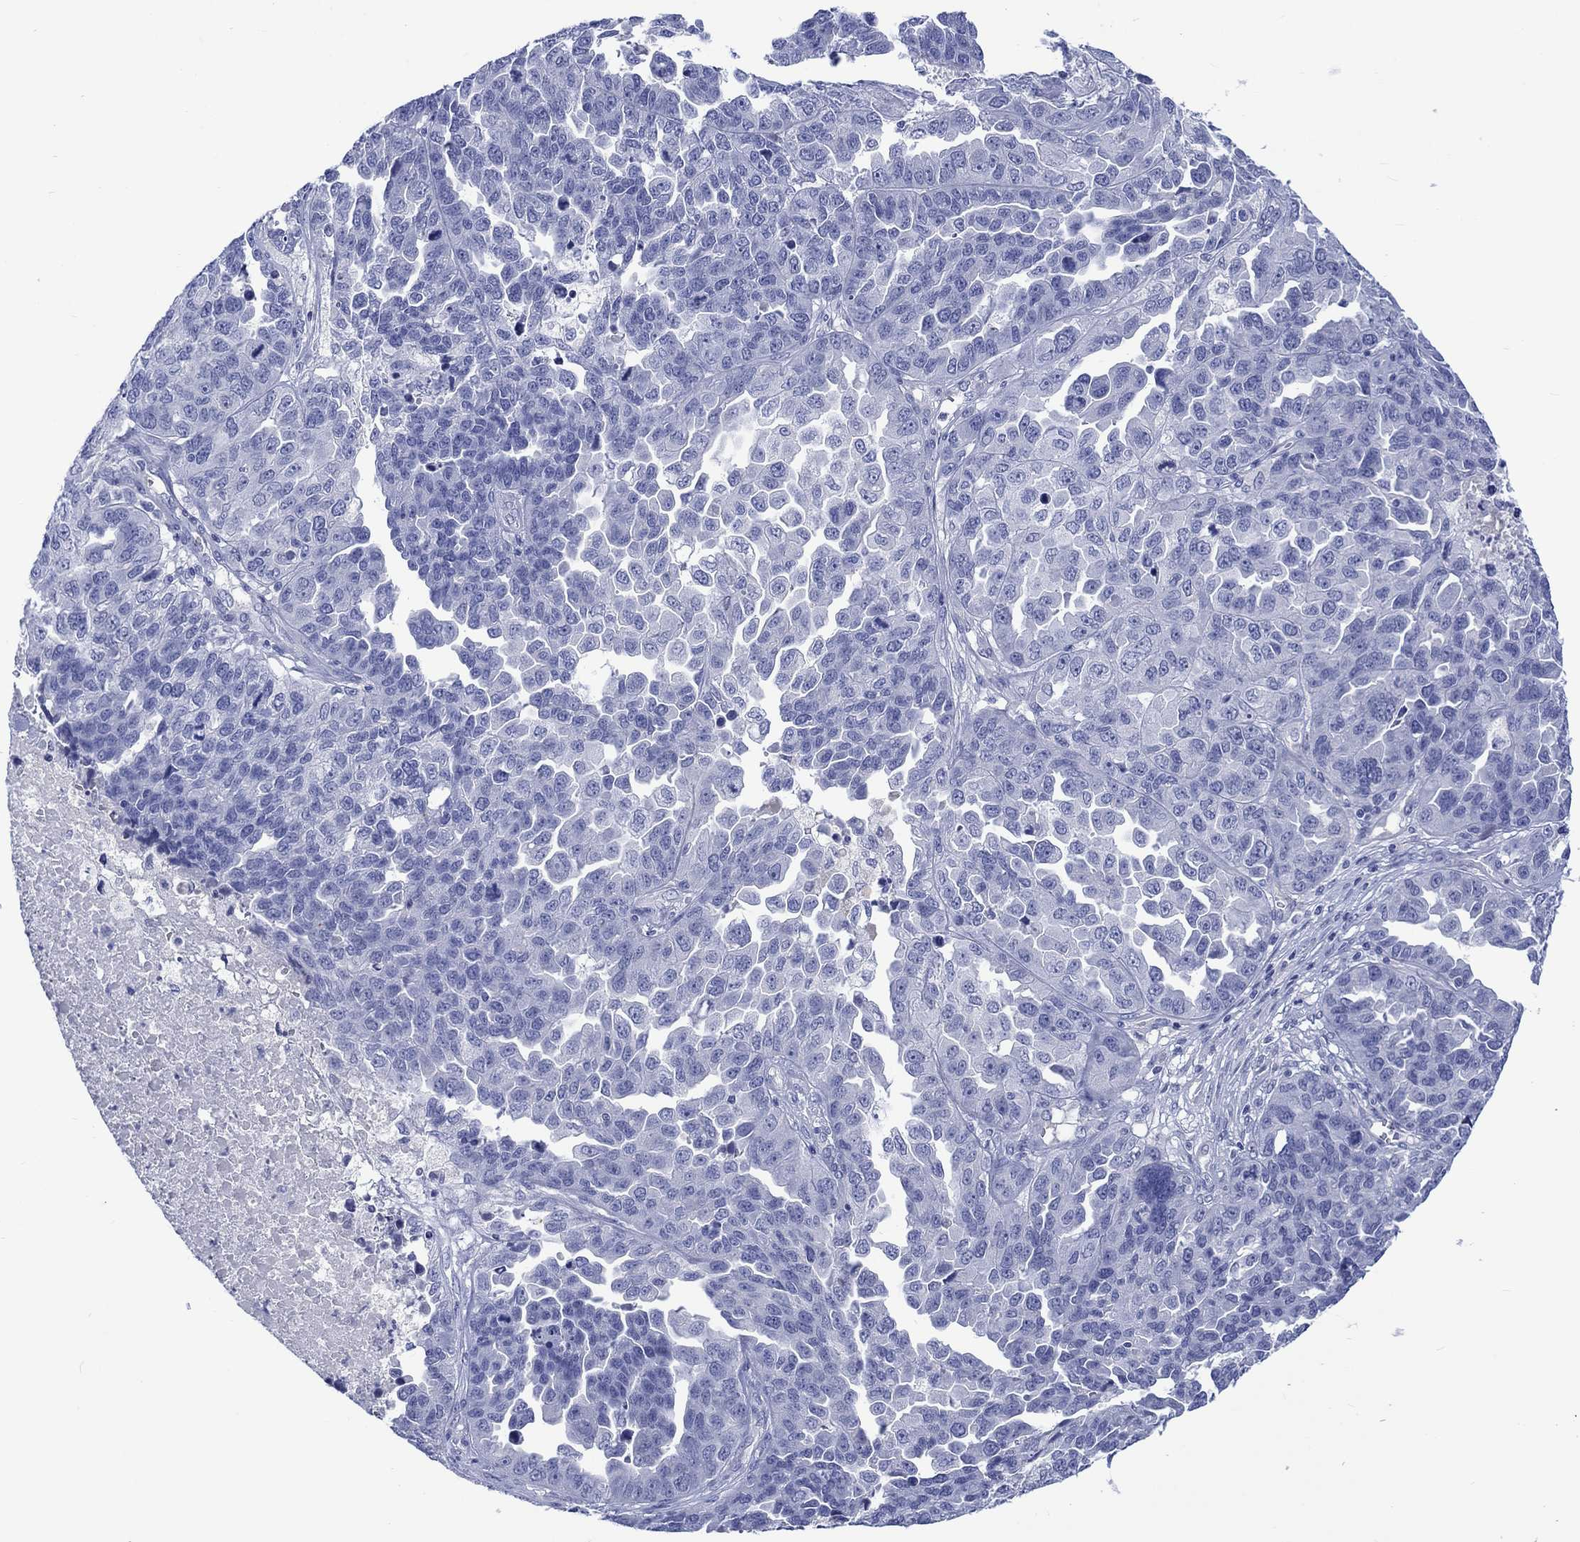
{"staining": {"intensity": "negative", "quantity": "none", "location": "none"}, "tissue": "ovarian cancer", "cell_type": "Tumor cells", "image_type": "cancer", "snomed": [{"axis": "morphology", "description": "Cystadenocarcinoma, serous, NOS"}, {"axis": "topography", "description": "Ovary"}], "caption": "The histopathology image exhibits no staining of tumor cells in ovarian cancer (serous cystadenocarcinoma).", "gene": "CACNG3", "patient": {"sex": "female", "age": 87}}